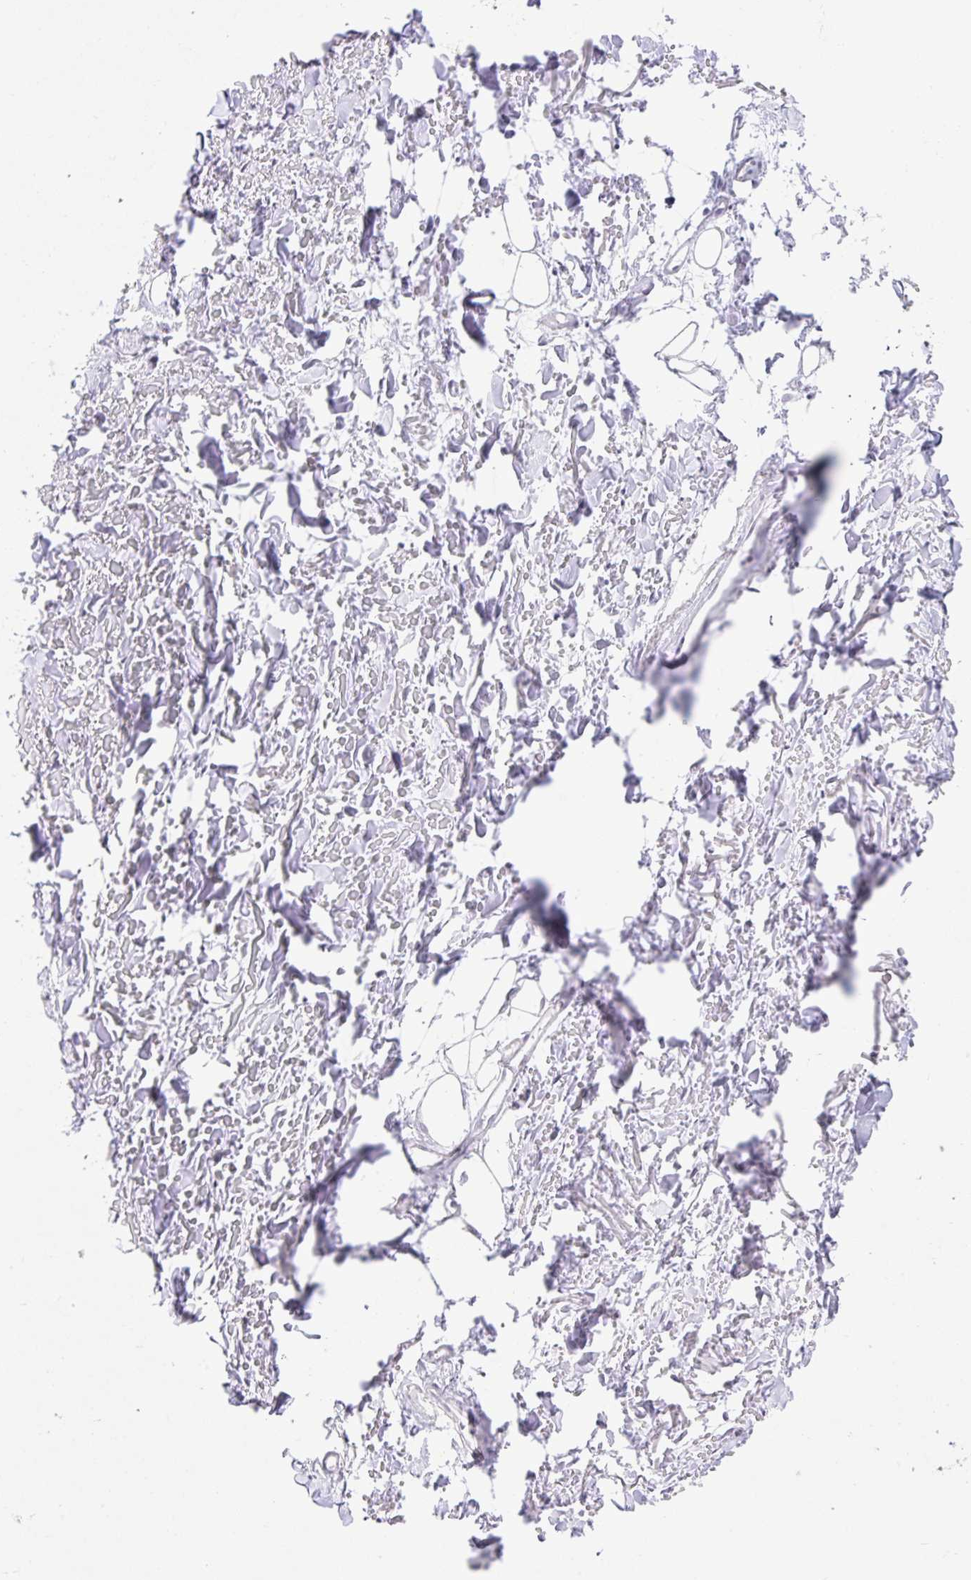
{"staining": {"intensity": "negative", "quantity": "none", "location": "none"}, "tissue": "adipose tissue", "cell_type": "Adipocytes", "image_type": "normal", "snomed": [{"axis": "morphology", "description": "Normal tissue, NOS"}, {"axis": "topography", "description": "Cartilage tissue"}], "caption": "A micrograph of adipose tissue stained for a protein reveals no brown staining in adipocytes.", "gene": "NT5C1B", "patient": {"sex": "male", "age": 57}}